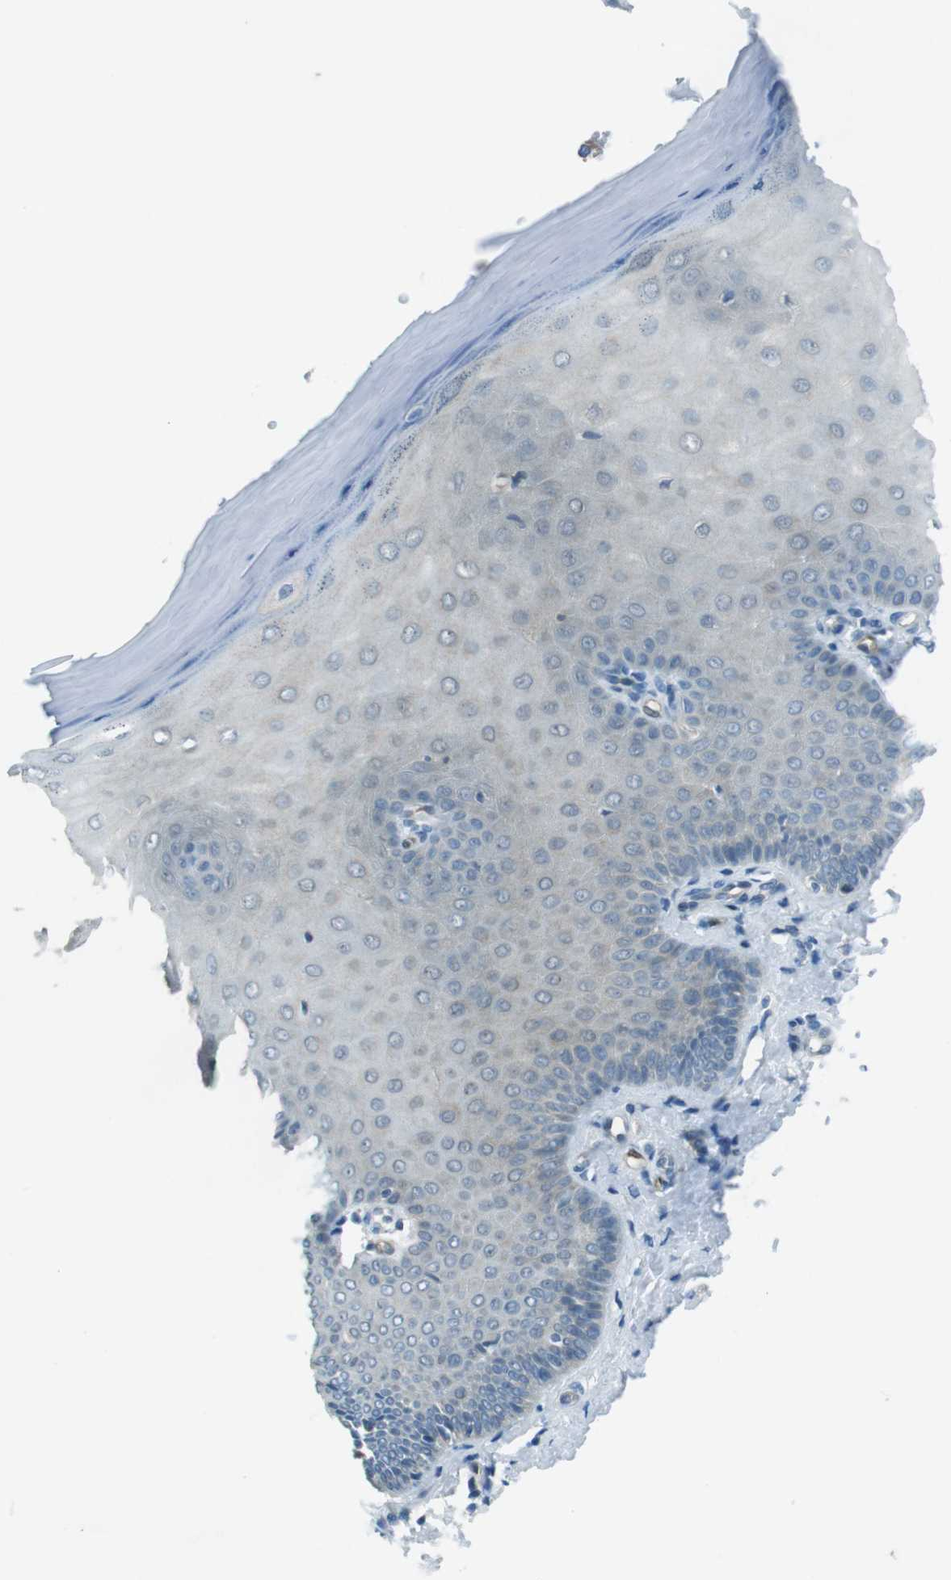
{"staining": {"intensity": "weak", "quantity": ">75%", "location": "cytoplasmic/membranous,nuclear"}, "tissue": "cervix", "cell_type": "Glandular cells", "image_type": "normal", "snomed": [{"axis": "morphology", "description": "Normal tissue, NOS"}, {"axis": "topography", "description": "Cervix"}], "caption": "Glandular cells show weak cytoplasmic/membranous,nuclear positivity in about >75% of cells in normal cervix.", "gene": "MFAP3", "patient": {"sex": "female", "age": 55}}